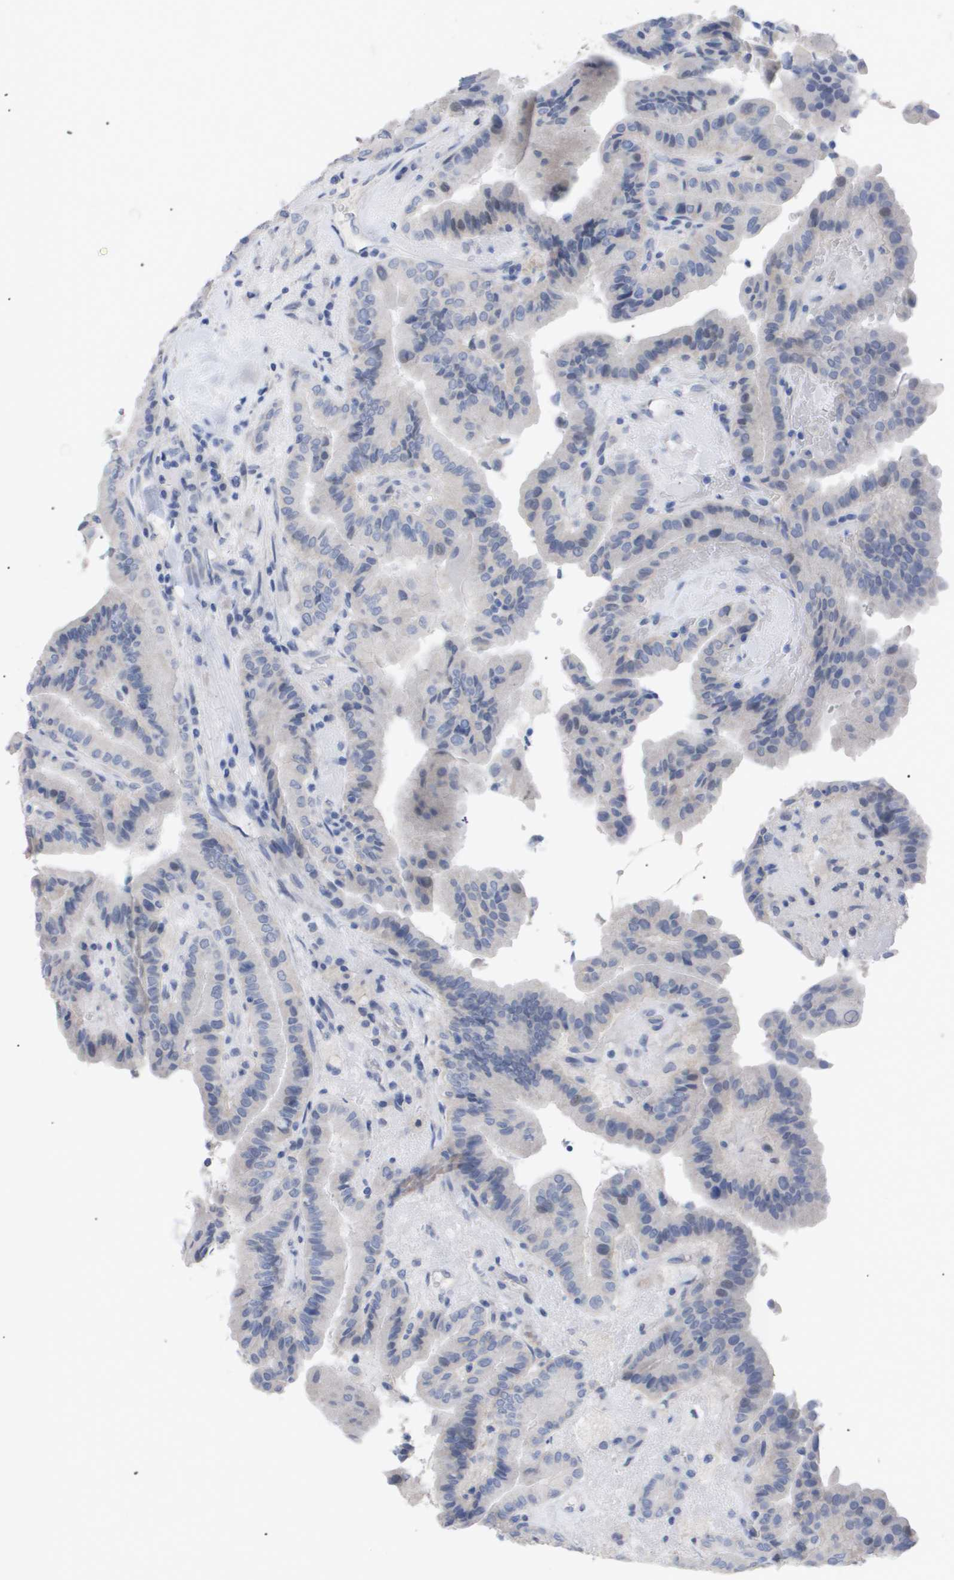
{"staining": {"intensity": "negative", "quantity": "none", "location": "none"}, "tissue": "thyroid cancer", "cell_type": "Tumor cells", "image_type": "cancer", "snomed": [{"axis": "morphology", "description": "Papillary adenocarcinoma, NOS"}, {"axis": "topography", "description": "Thyroid gland"}], "caption": "Thyroid cancer stained for a protein using immunohistochemistry (IHC) demonstrates no expression tumor cells.", "gene": "CAV3", "patient": {"sex": "male", "age": 33}}